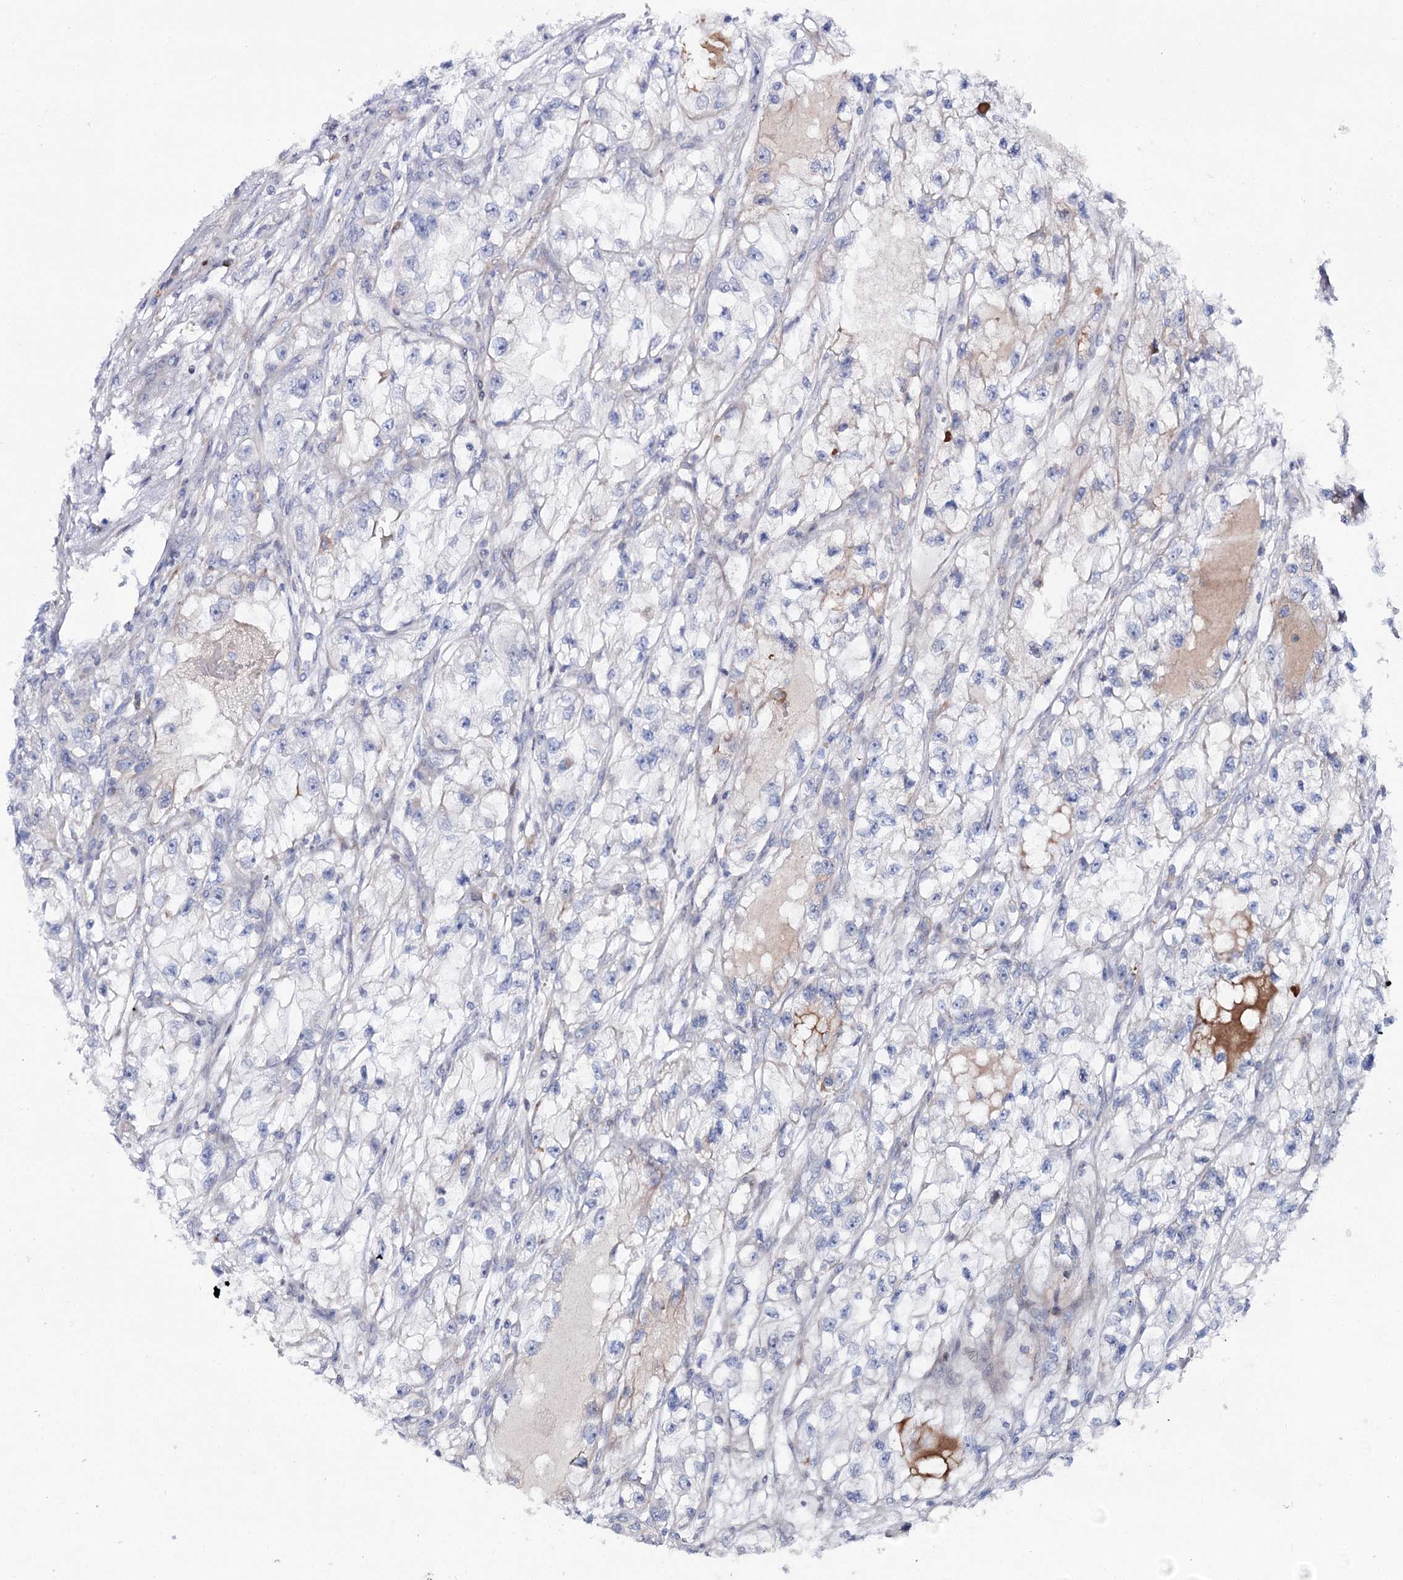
{"staining": {"intensity": "negative", "quantity": "none", "location": "none"}, "tissue": "renal cancer", "cell_type": "Tumor cells", "image_type": "cancer", "snomed": [{"axis": "morphology", "description": "Adenocarcinoma, NOS"}, {"axis": "topography", "description": "Kidney"}], "caption": "Adenocarcinoma (renal) was stained to show a protein in brown. There is no significant positivity in tumor cells.", "gene": "ANKRD23", "patient": {"sex": "female", "age": 57}}